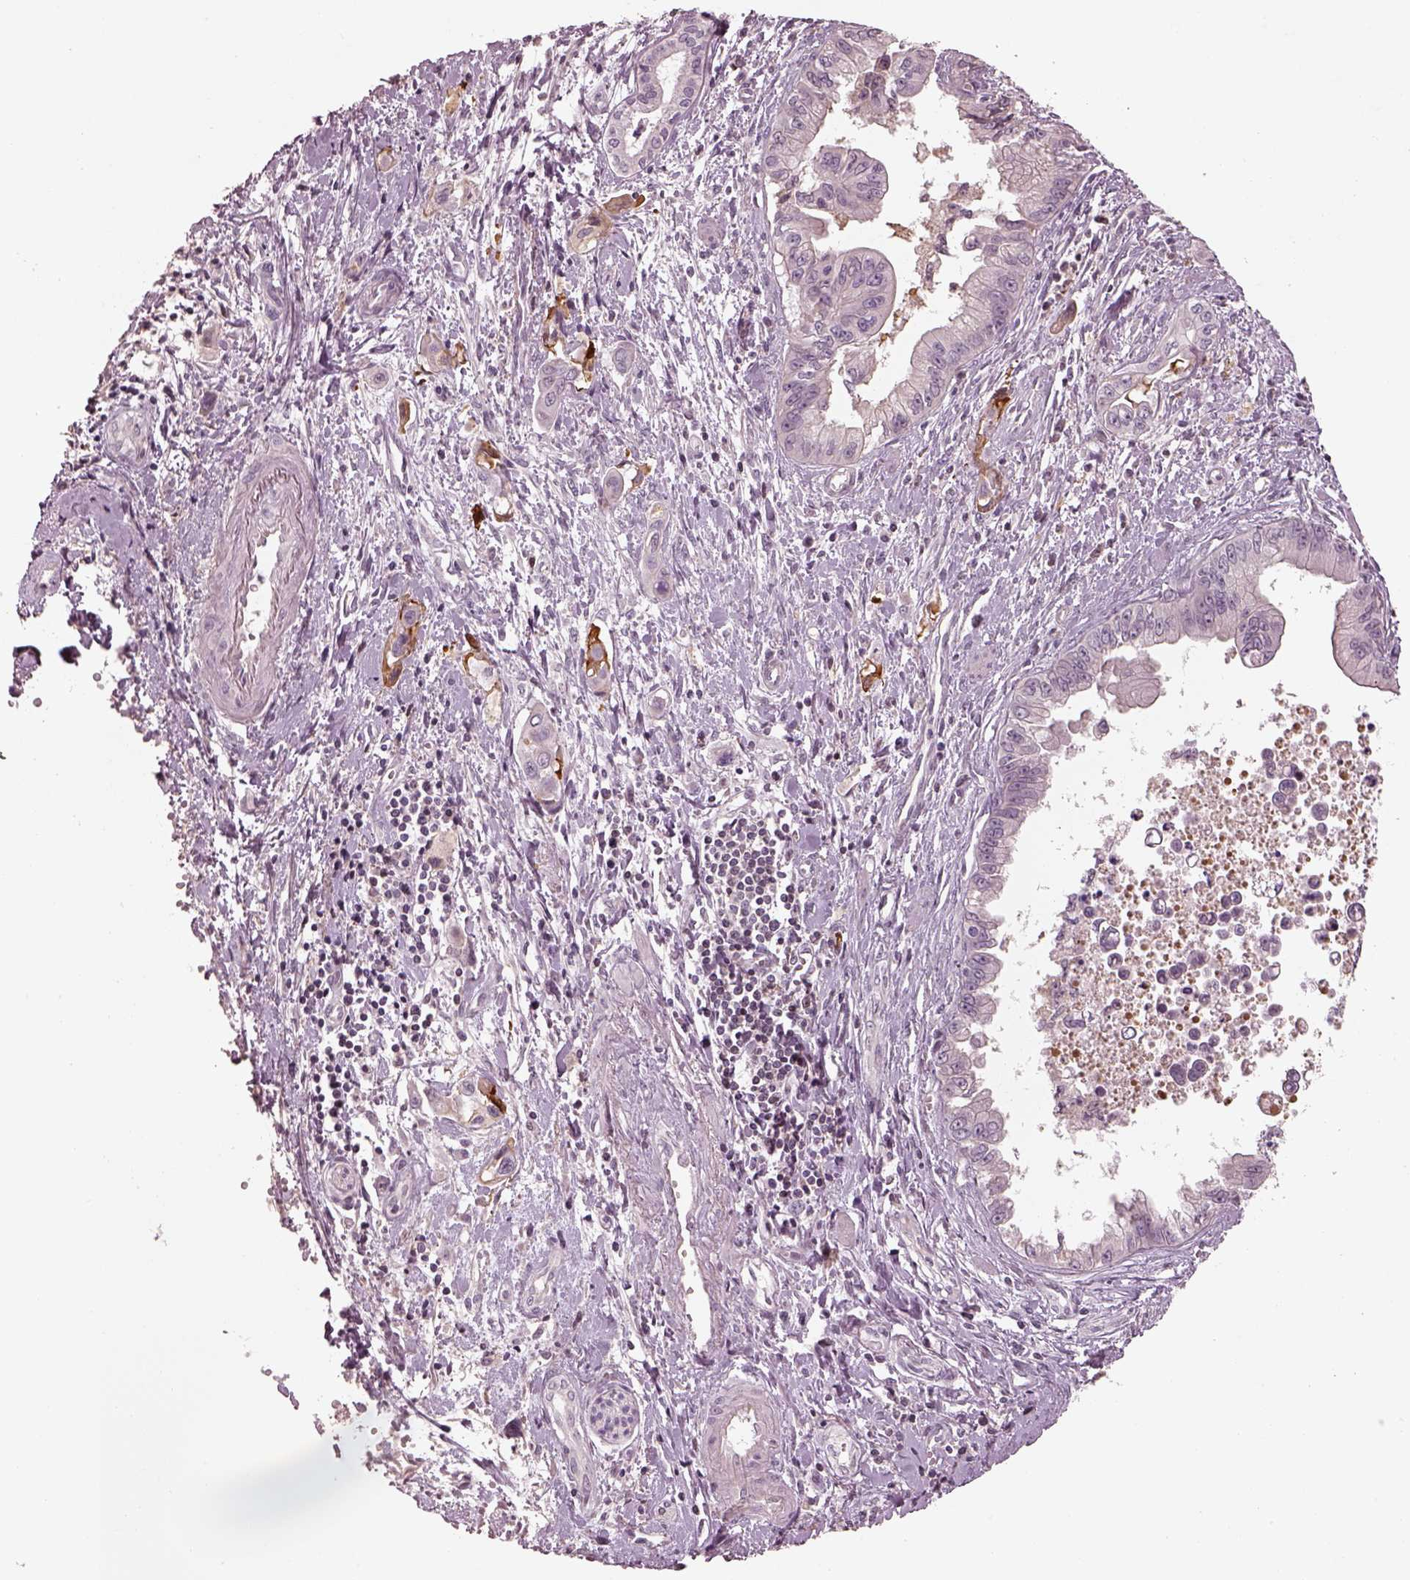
{"staining": {"intensity": "negative", "quantity": "none", "location": "none"}, "tissue": "pancreatic cancer", "cell_type": "Tumor cells", "image_type": "cancer", "snomed": [{"axis": "morphology", "description": "Adenocarcinoma, NOS"}, {"axis": "topography", "description": "Pancreas"}], "caption": "IHC micrograph of human adenocarcinoma (pancreatic) stained for a protein (brown), which shows no positivity in tumor cells.", "gene": "TLX3", "patient": {"sex": "male", "age": 60}}